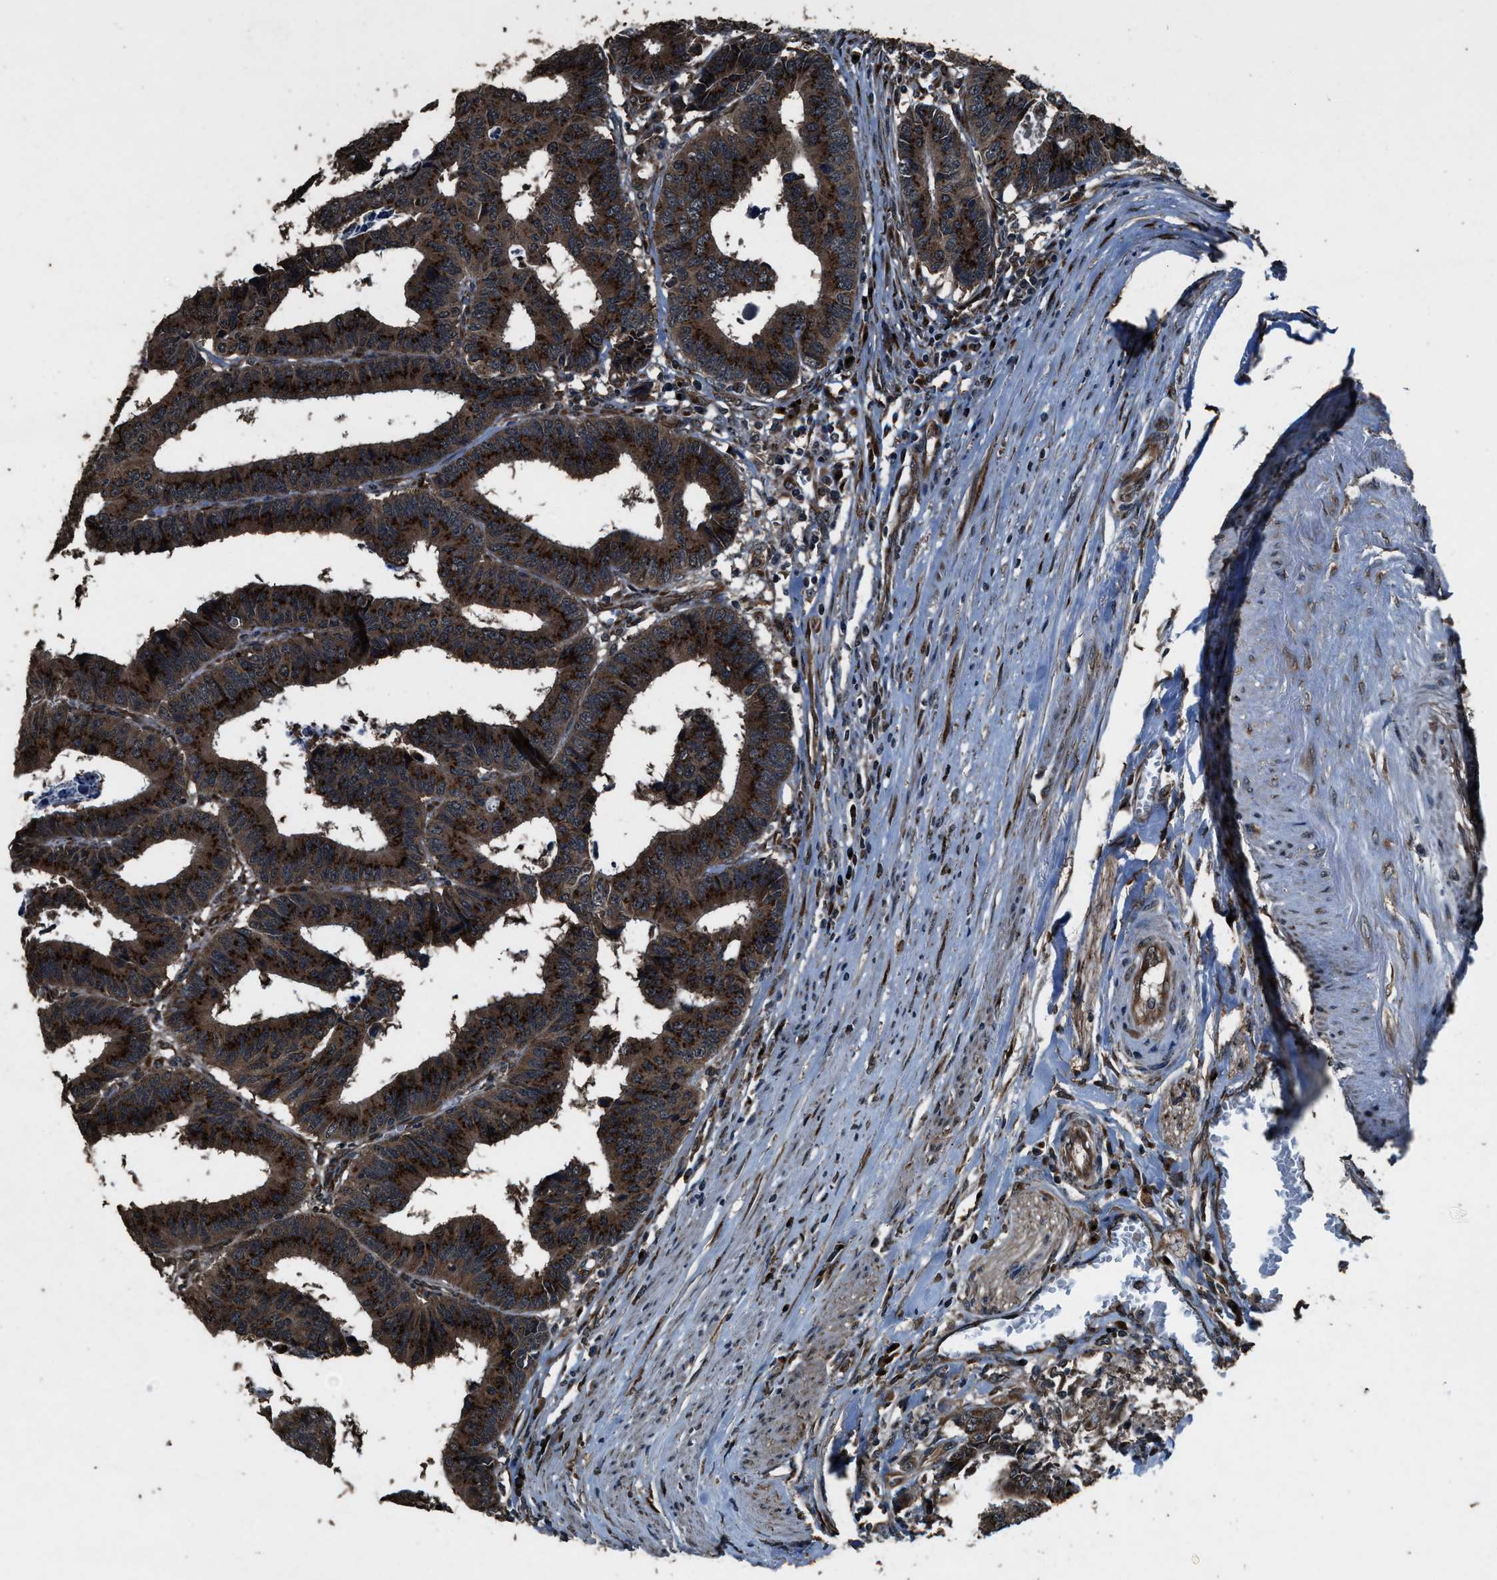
{"staining": {"intensity": "moderate", "quantity": ">75%", "location": "cytoplasmic/membranous"}, "tissue": "colorectal cancer", "cell_type": "Tumor cells", "image_type": "cancer", "snomed": [{"axis": "morphology", "description": "Adenocarcinoma, NOS"}, {"axis": "topography", "description": "Rectum"}], "caption": "Human colorectal cancer stained with a brown dye shows moderate cytoplasmic/membranous positive staining in approximately >75% of tumor cells.", "gene": "SLC38A10", "patient": {"sex": "male", "age": 84}}